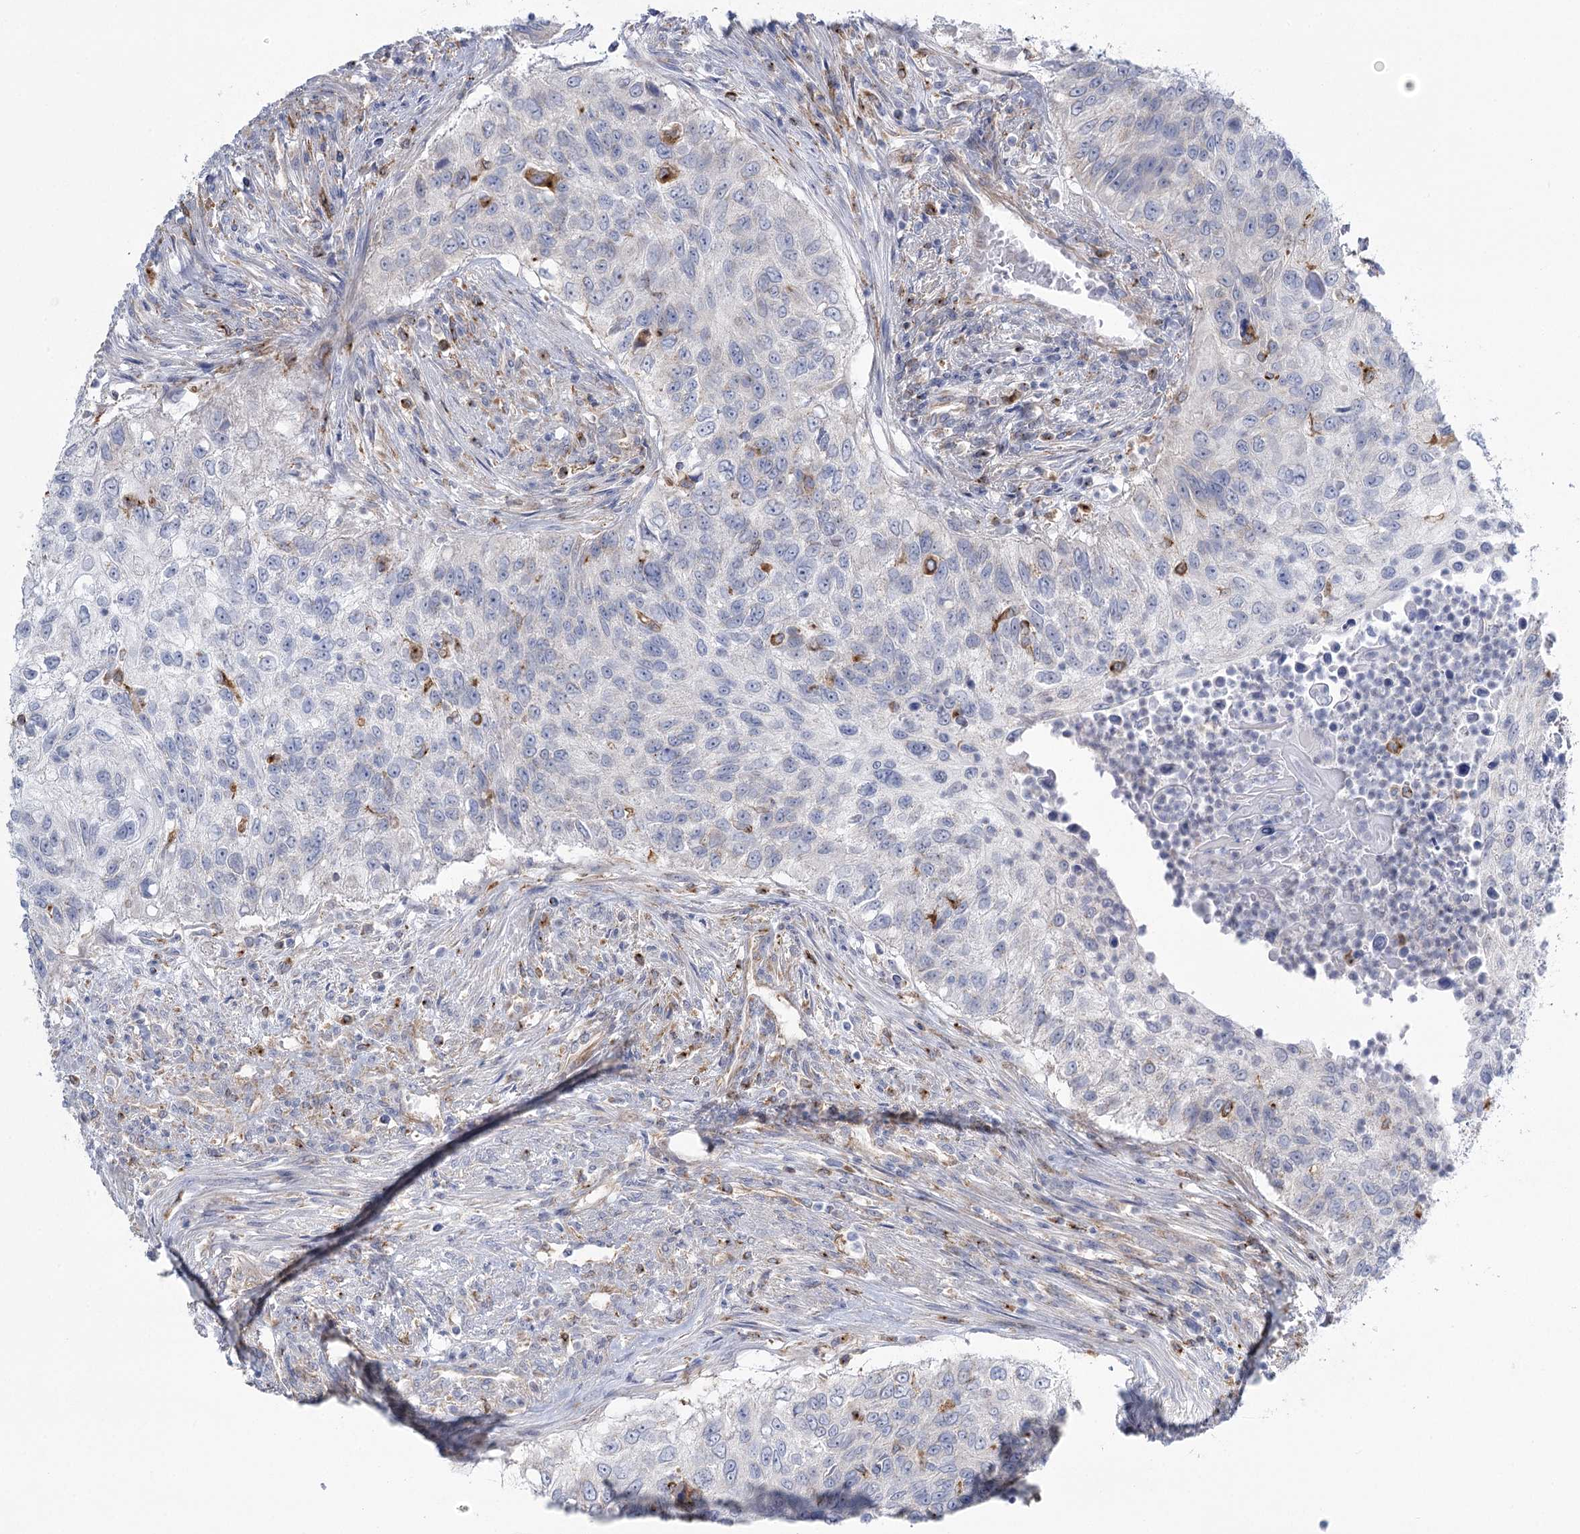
{"staining": {"intensity": "negative", "quantity": "none", "location": "none"}, "tissue": "urothelial cancer", "cell_type": "Tumor cells", "image_type": "cancer", "snomed": [{"axis": "morphology", "description": "Urothelial carcinoma, High grade"}, {"axis": "topography", "description": "Urinary bladder"}], "caption": "Urothelial cancer stained for a protein using immunohistochemistry (IHC) shows no expression tumor cells.", "gene": "CCDC88A", "patient": {"sex": "female", "age": 60}}